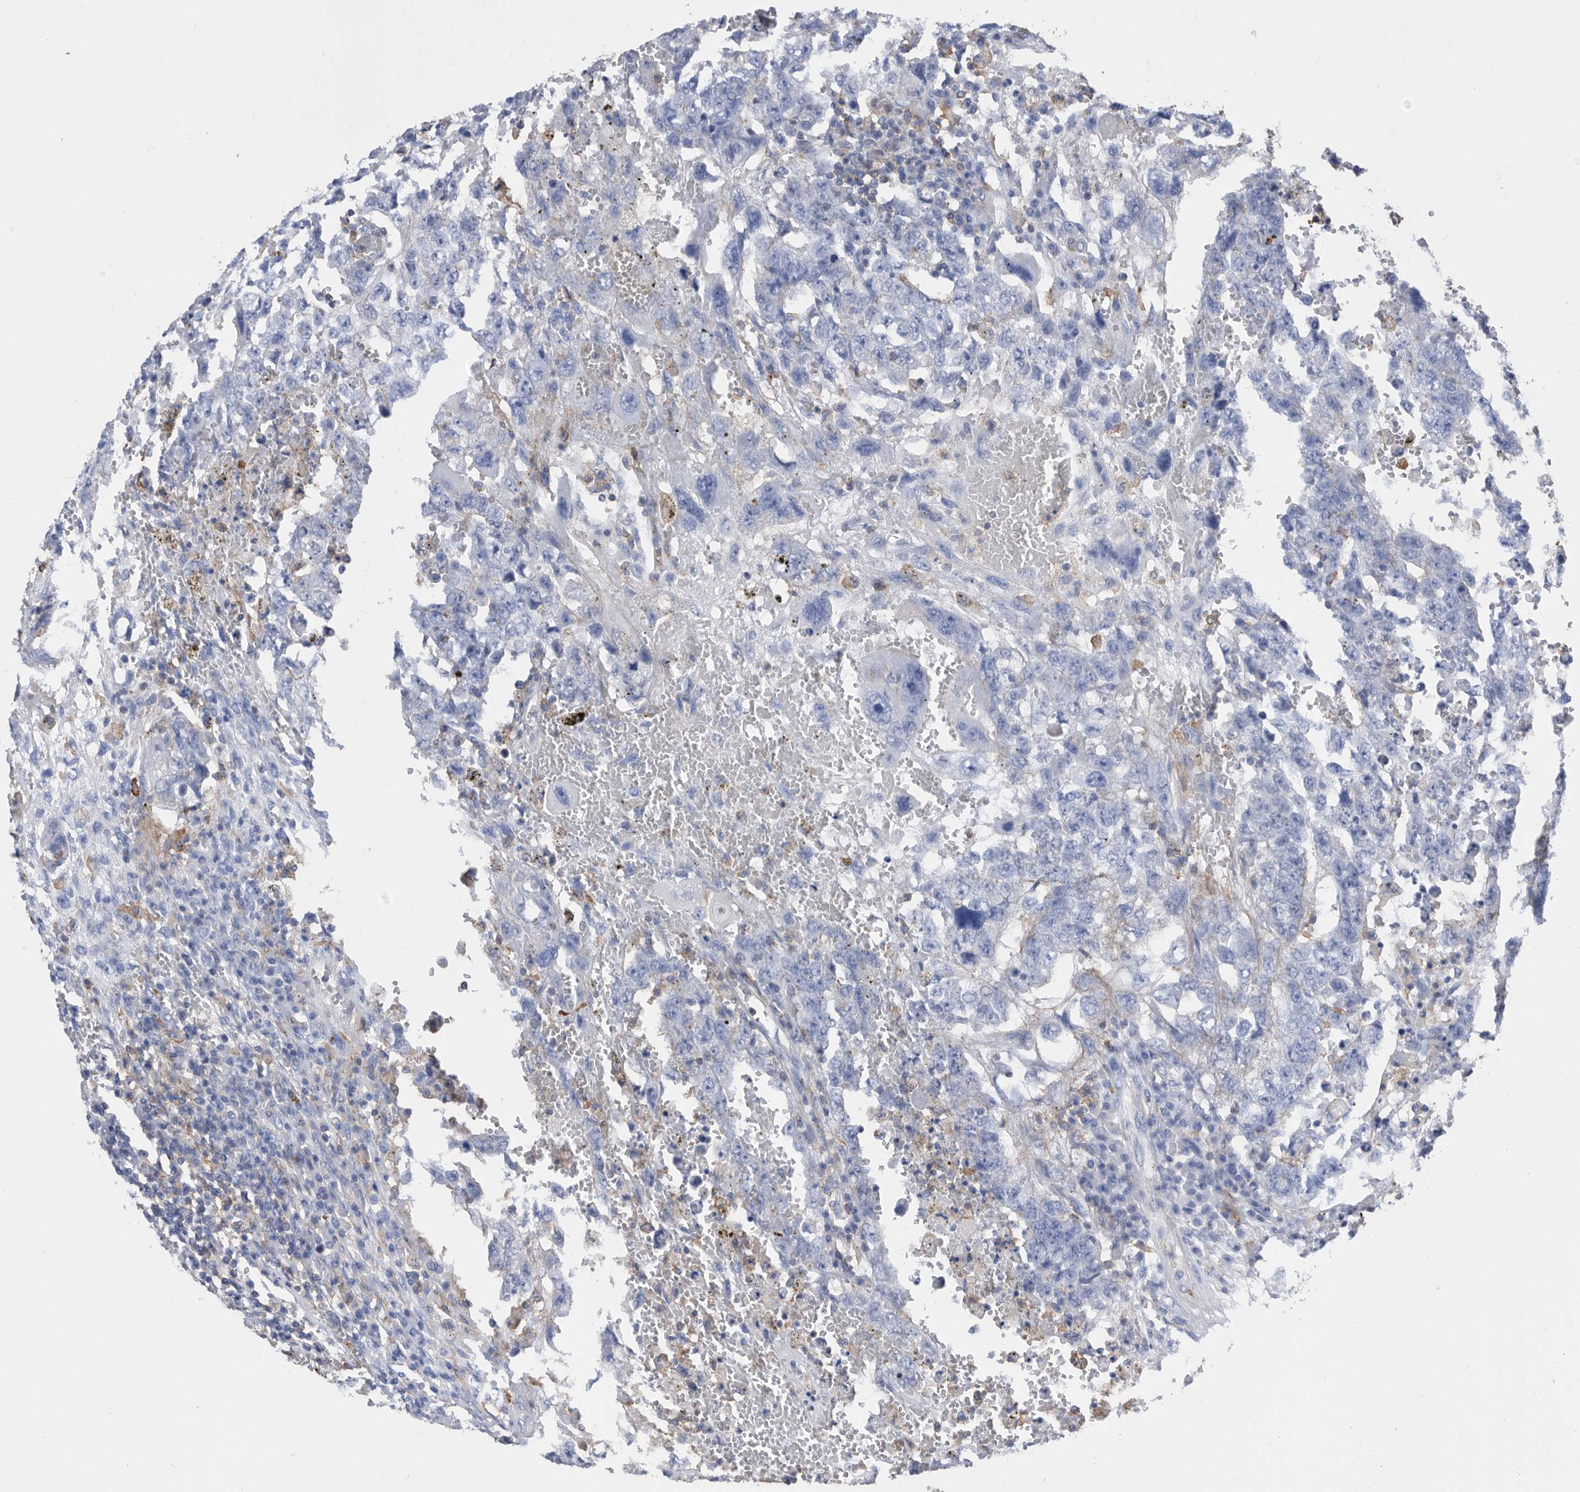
{"staining": {"intensity": "negative", "quantity": "none", "location": "none"}, "tissue": "testis cancer", "cell_type": "Tumor cells", "image_type": "cancer", "snomed": [{"axis": "morphology", "description": "Carcinoma, Embryonal, NOS"}, {"axis": "topography", "description": "Testis"}], "caption": "Immunohistochemistry of human testis embryonal carcinoma reveals no expression in tumor cells.", "gene": "MS4A4A", "patient": {"sex": "male", "age": 26}}